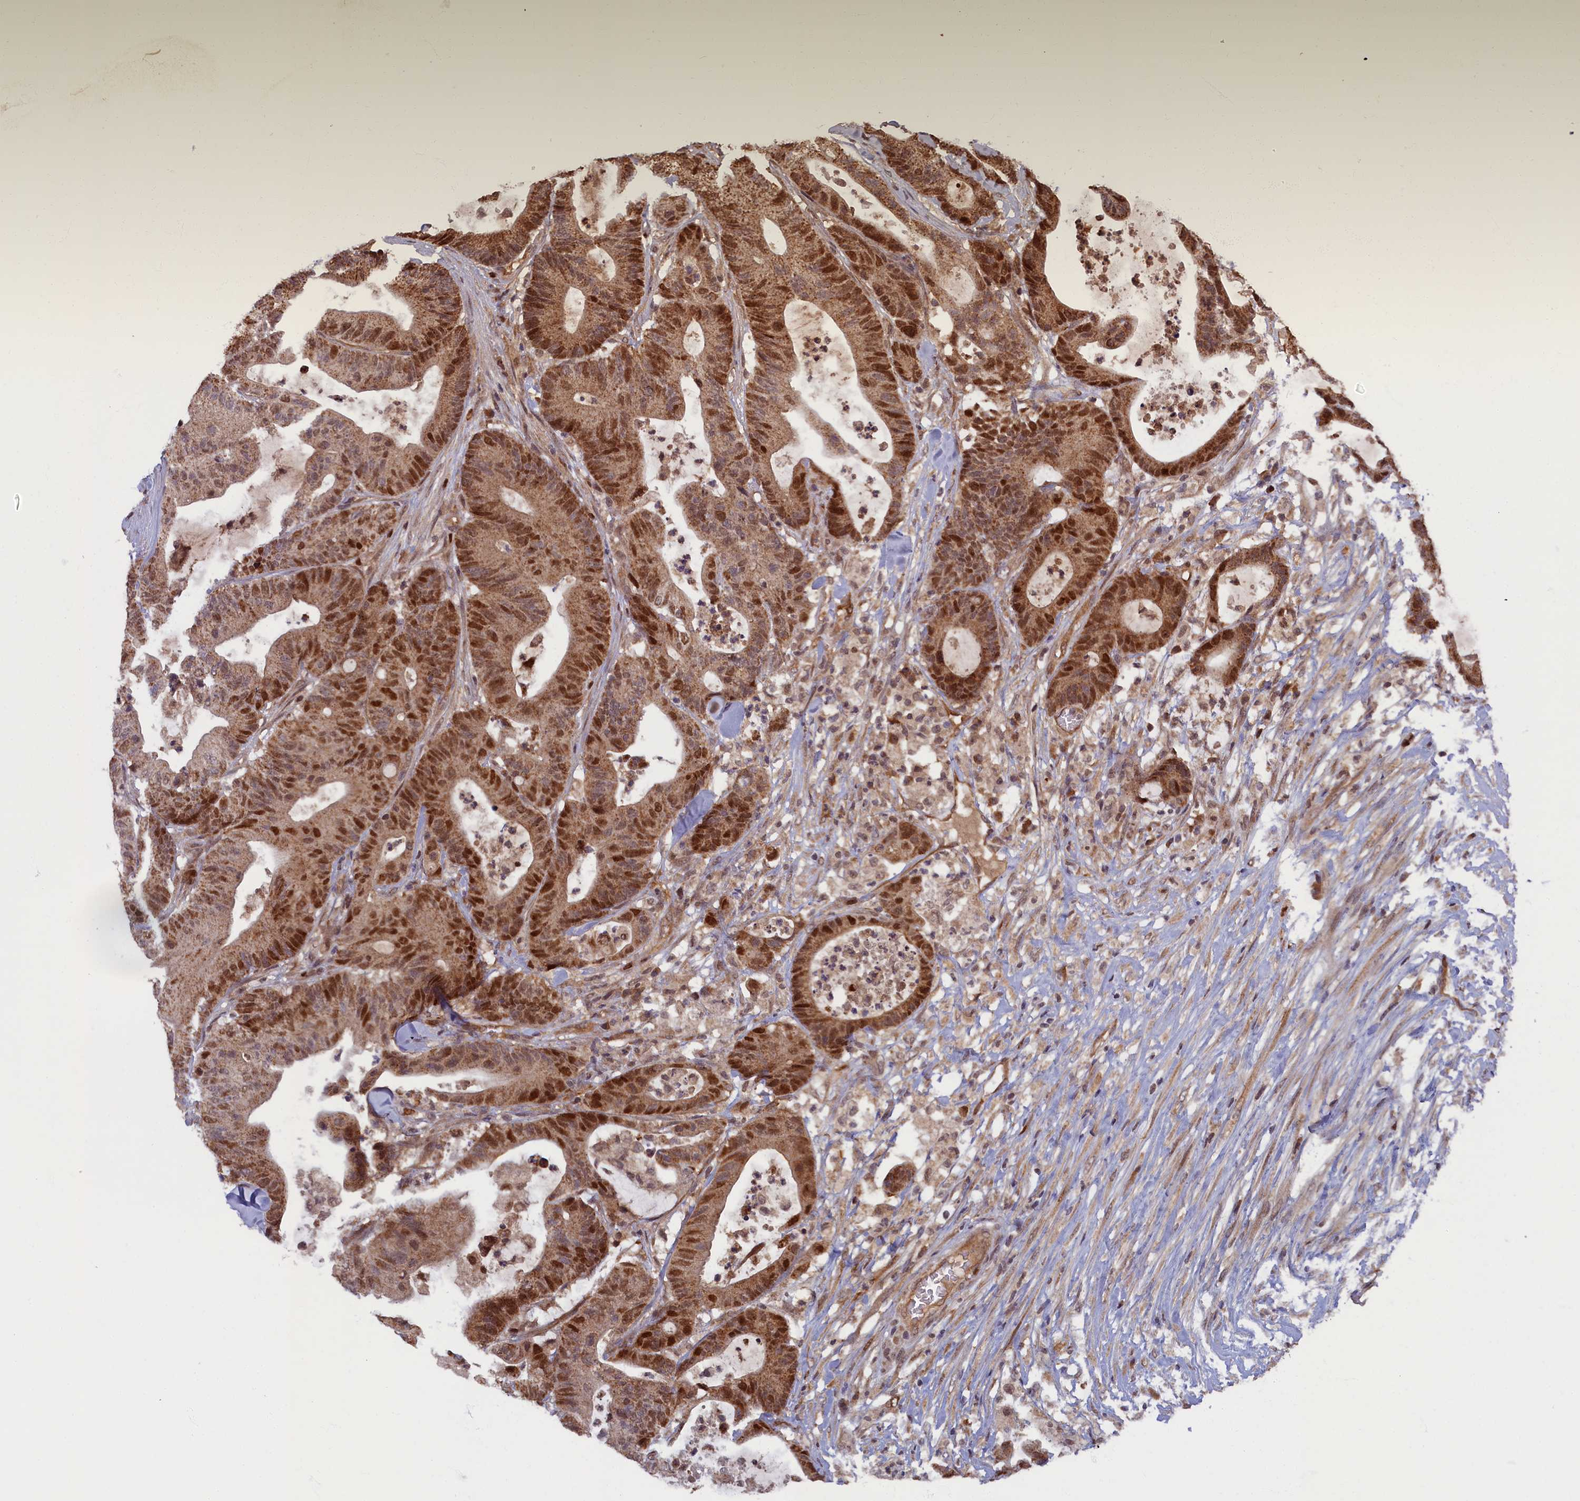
{"staining": {"intensity": "strong", "quantity": ">75%", "location": "nuclear"}, "tissue": "colorectal cancer", "cell_type": "Tumor cells", "image_type": "cancer", "snomed": [{"axis": "morphology", "description": "Adenocarcinoma, NOS"}, {"axis": "topography", "description": "Colon"}], "caption": "Immunohistochemical staining of adenocarcinoma (colorectal) reveals high levels of strong nuclear protein staining in approximately >75% of tumor cells. The staining is performed using DAB (3,3'-diaminobenzidine) brown chromogen to label protein expression. The nuclei are counter-stained blue using hematoxylin.", "gene": "BRCA1", "patient": {"sex": "female", "age": 84}}